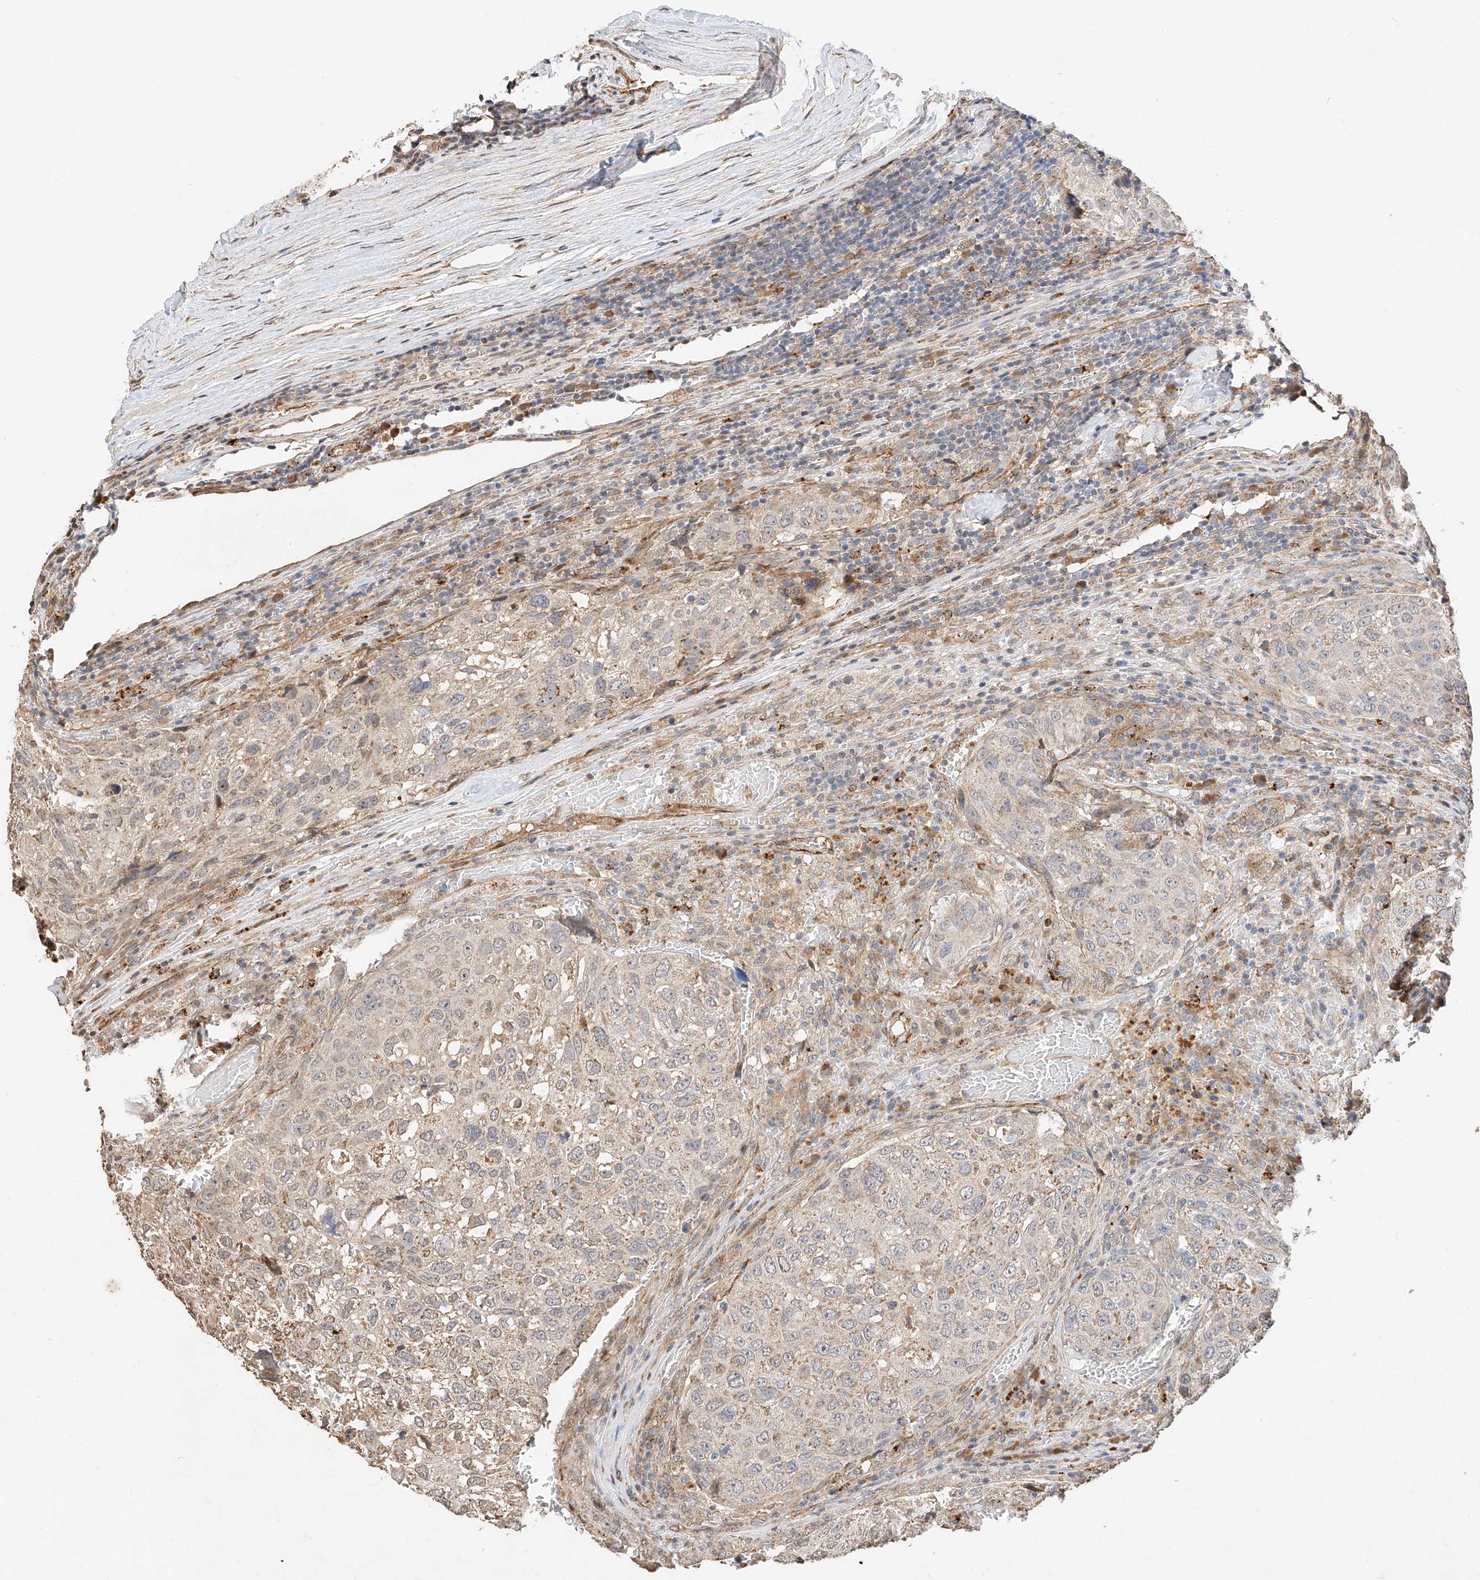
{"staining": {"intensity": "weak", "quantity": "25%-75%", "location": "cytoplasmic/membranous"}, "tissue": "urothelial cancer", "cell_type": "Tumor cells", "image_type": "cancer", "snomed": [{"axis": "morphology", "description": "Urothelial carcinoma, High grade"}, {"axis": "topography", "description": "Lymph node"}, {"axis": "topography", "description": "Urinary bladder"}], "caption": "A low amount of weak cytoplasmic/membranous expression is present in approximately 25%-75% of tumor cells in urothelial cancer tissue. The staining is performed using DAB (3,3'-diaminobenzidine) brown chromogen to label protein expression. The nuclei are counter-stained blue using hematoxylin.", "gene": "SUSD6", "patient": {"sex": "male", "age": 51}}